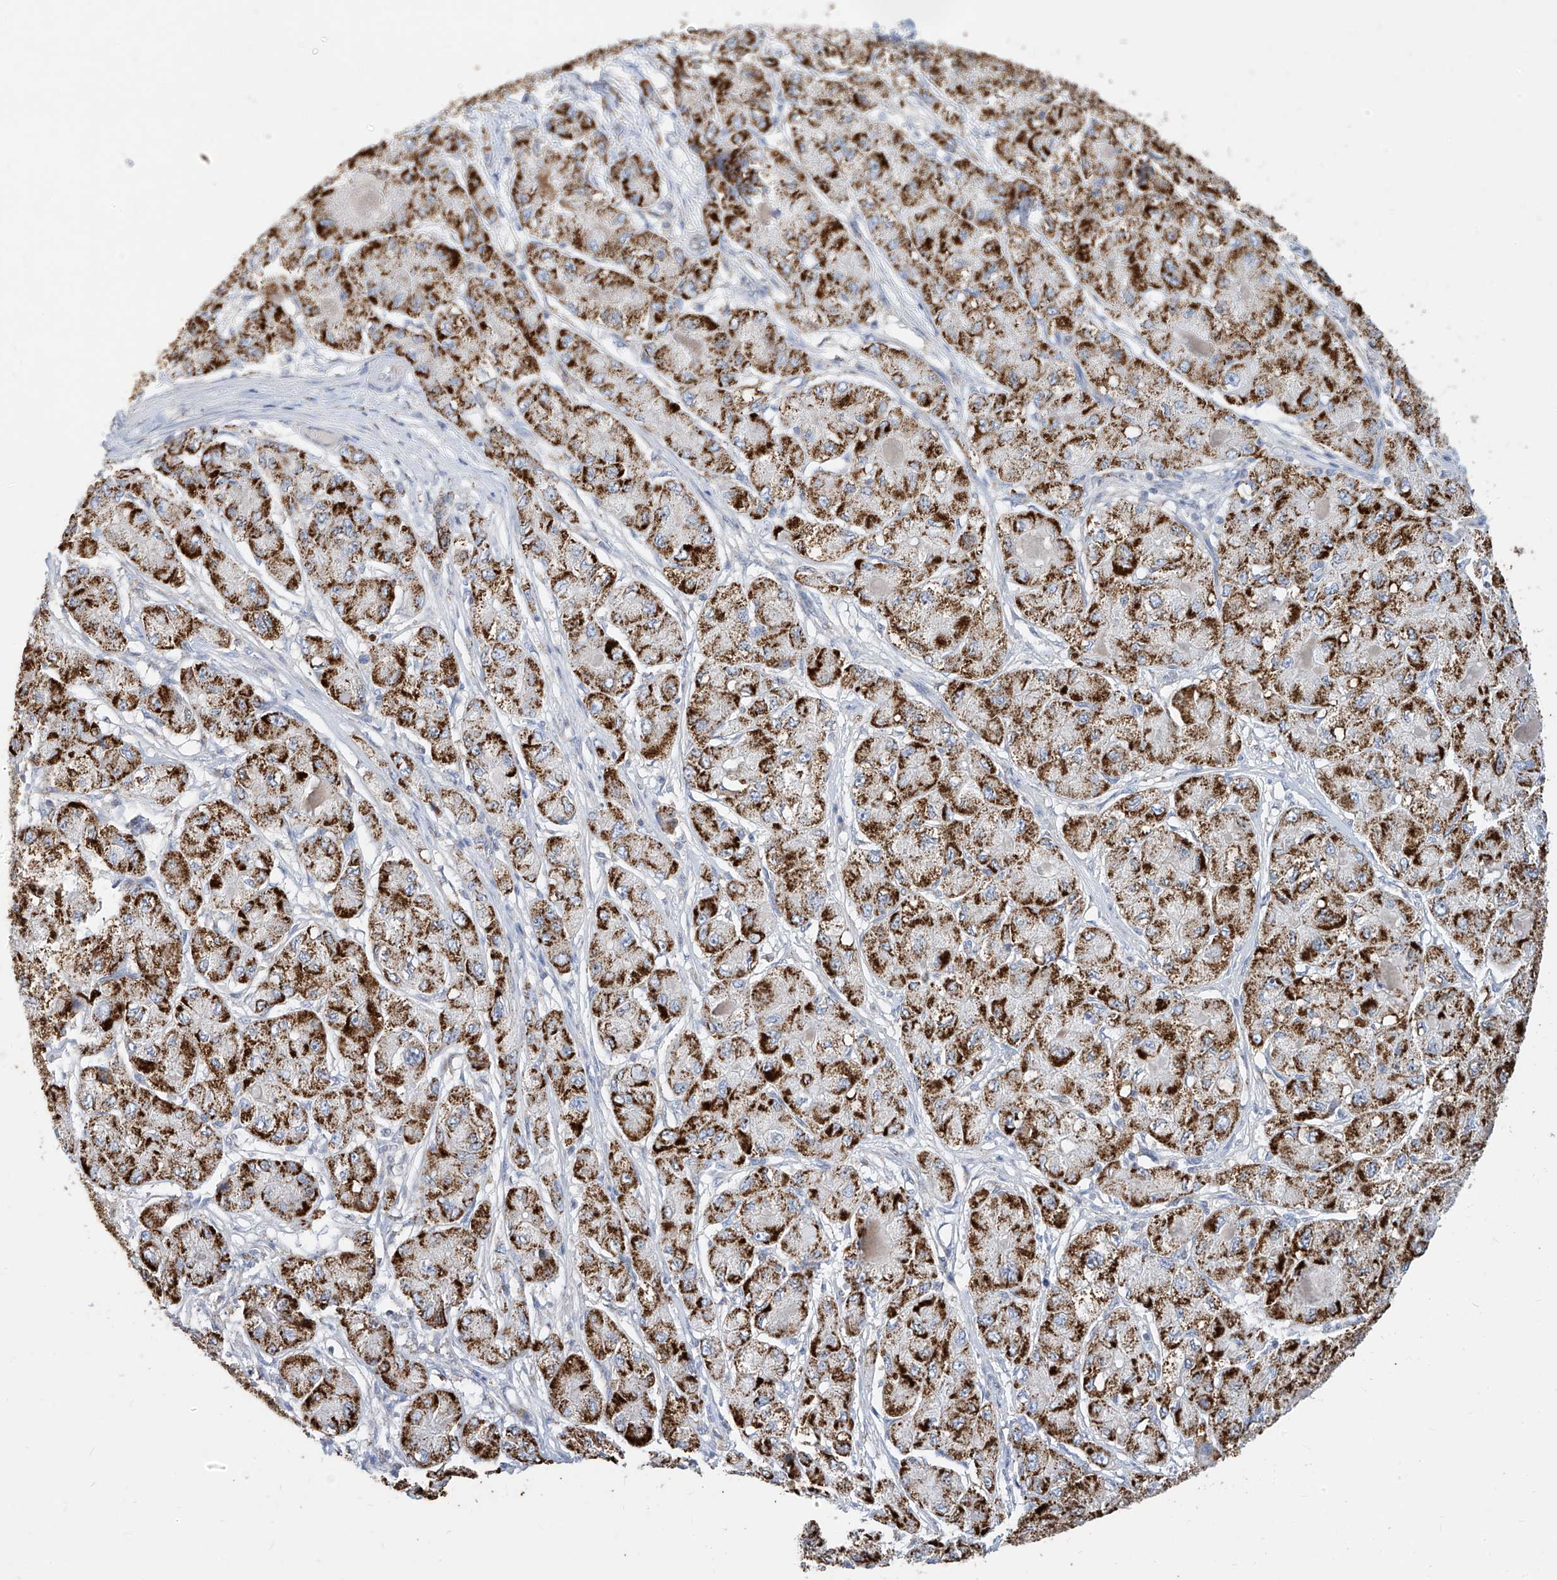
{"staining": {"intensity": "strong", "quantity": ">75%", "location": "cytoplasmic/membranous"}, "tissue": "liver cancer", "cell_type": "Tumor cells", "image_type": "cancer", "snomed": [{"axis": "morphology", "description": "Carcinoma, Hepatocellular, NOS"}, {"axis": "topography", "description": "Liver"}], "caption": "Hepatocellular carcinoma (liver) was stained to show a protein in brown. There is high levels of strong cytoplasmic/membranous positivity in approximately >75% of tumor cells.", "gene": "RASA2", "patient": {"sex": "male", "age": 80}}